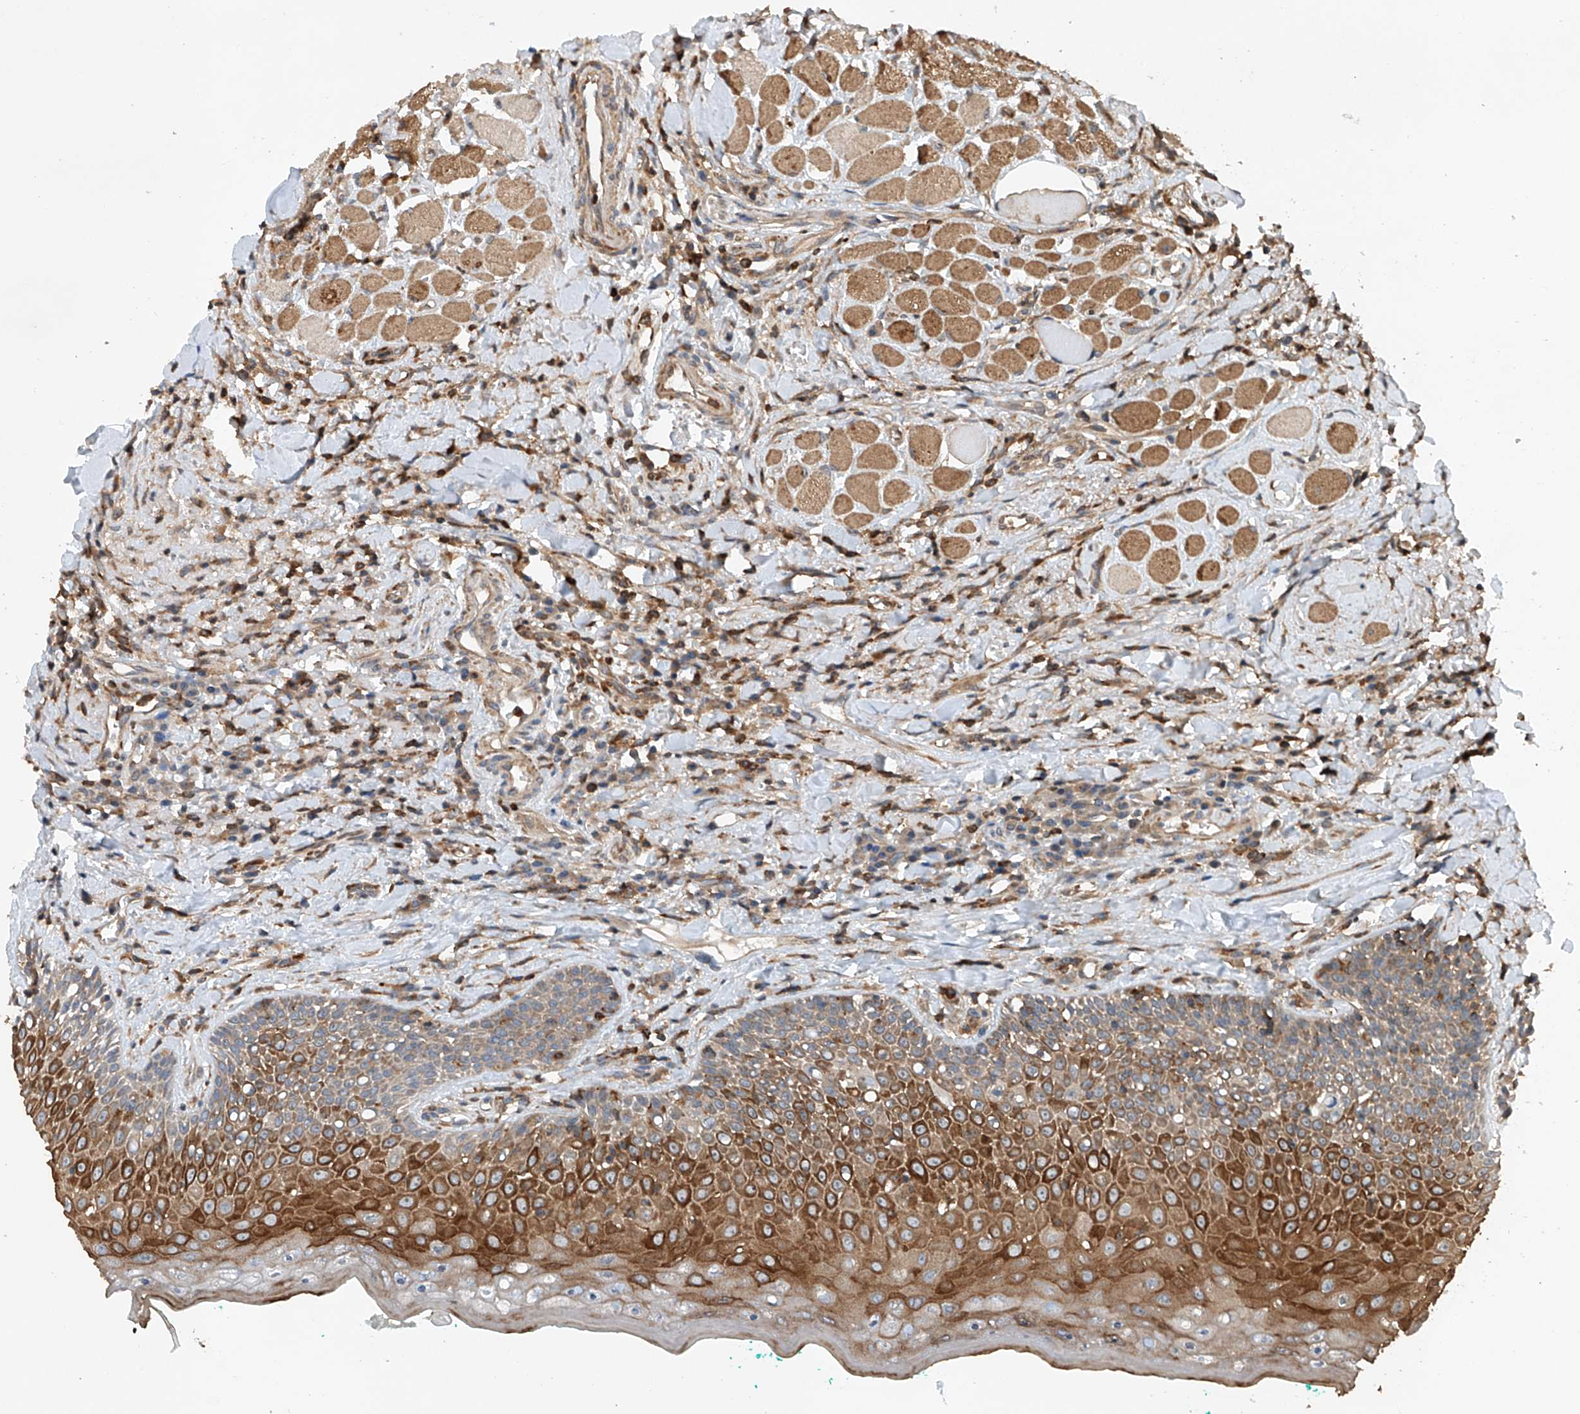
{"staining": {"intensity": "strong", "quantity": "25%-75%", "location": "cytoplasmic/membranous"}, "tissue": "oral mucosa", "cell_type": "Squamous epithelial cells", "image_type": "normal", "snomed": [{"axis": "morphology", "description": "Normal tissue, NOS"}, {"axis": "topography", "description": "Oral tissue"}], "caption": "Normal oral mucosa exhibits strong cytoplasmic/membranous positivity in about 25%-75% of squamous epithelial cells.", "gene": "CEP85L", "patient": {"sex": "female", "age": 70}}